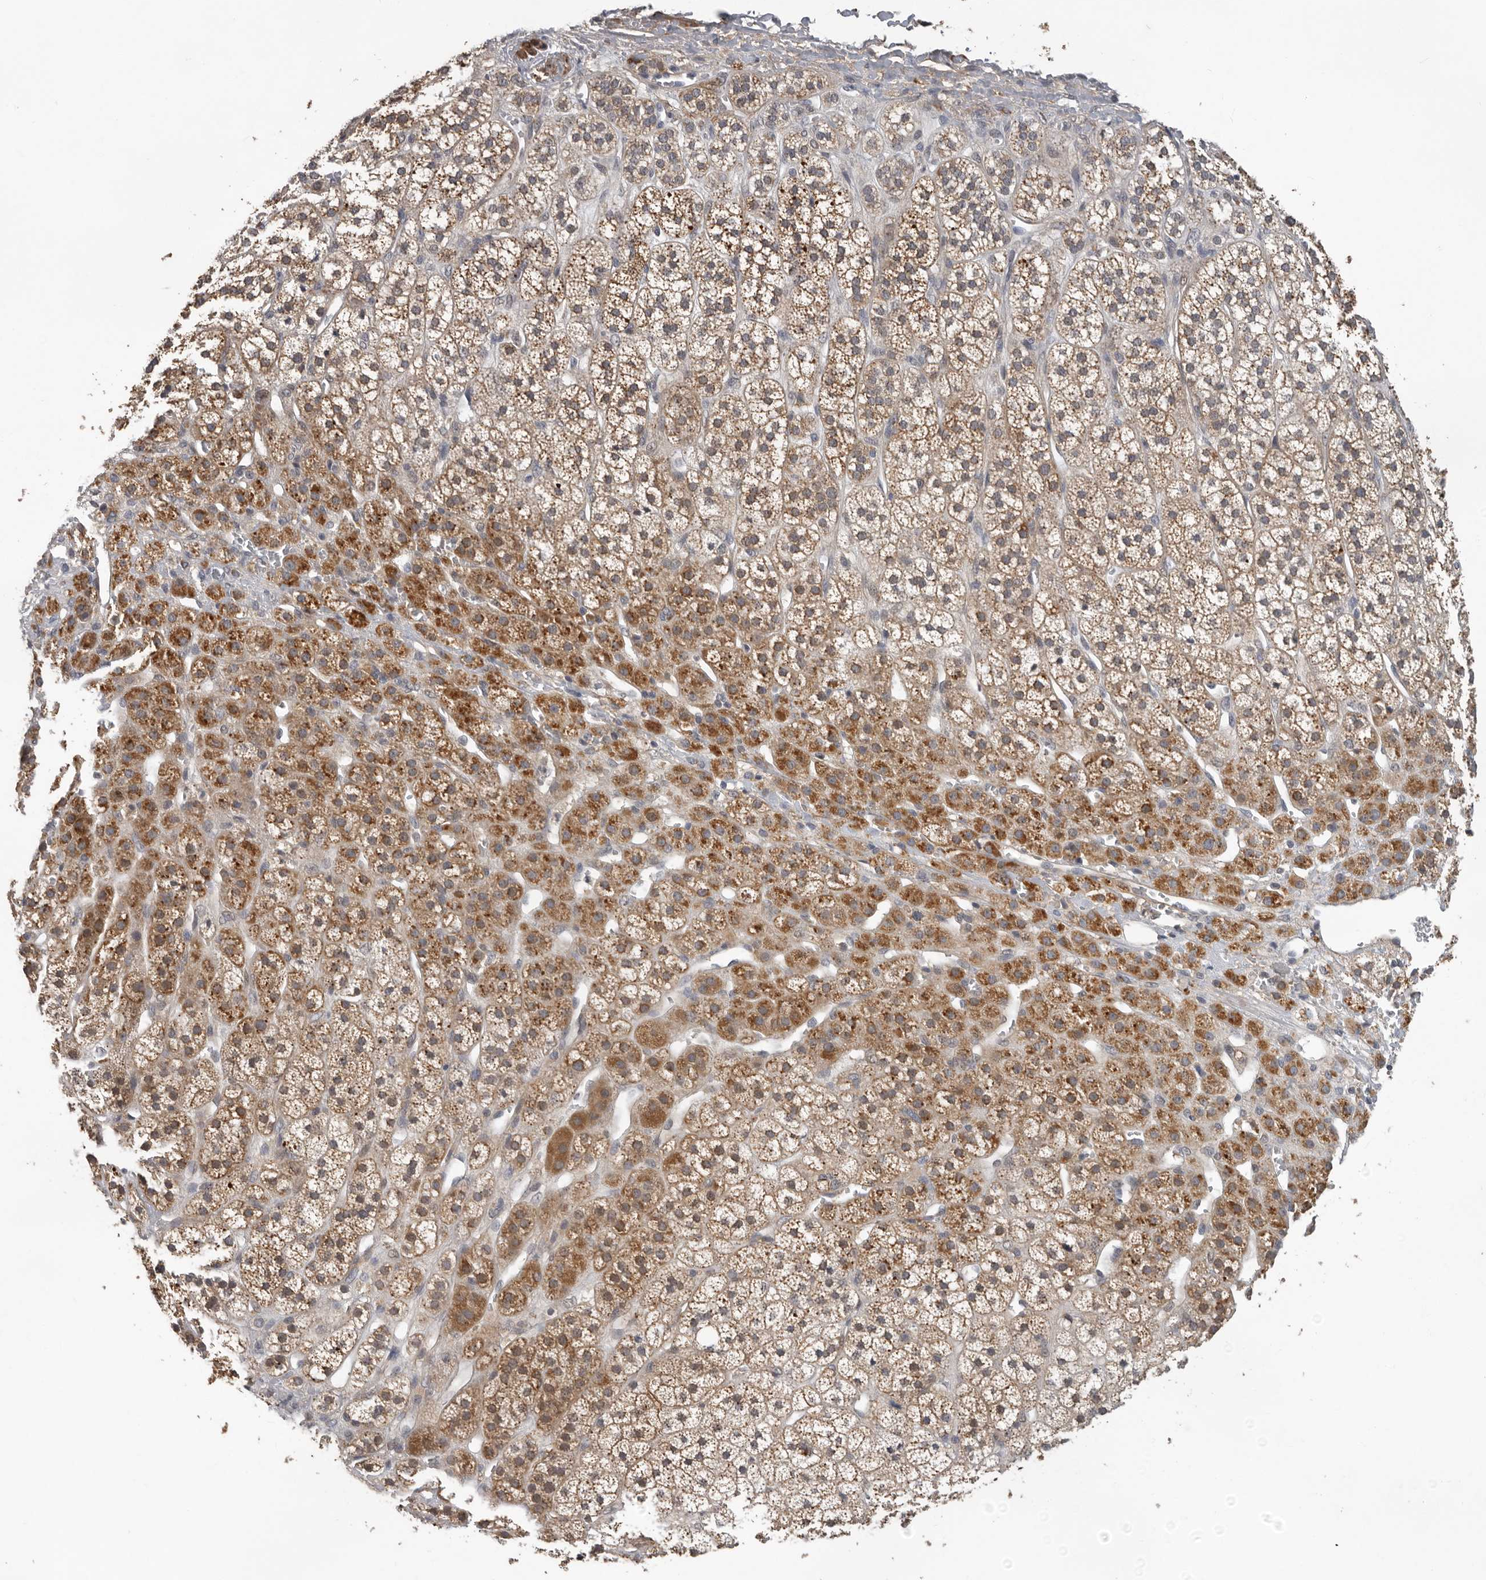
{"staining": {"intensity": "moderate", "quantity": ">75%", "location": "cytoplasmic/membranous"}, "tissue": "adrenal gland", "cell_type": "Glandular cells", "image_type": "normal", "snomed": [{"axis": "morphology", "description": "Normal tissue, NOS"}, {"axis": "topography", "description": "Adrenal gland"}], "caption": "A micrograph of human adrenal gland stained for a protein shows moderate cytoplasmic/membranous brown staining in glandular cells. (Stains: DAB in brown, nuclei in blue, Microscopy: brightfield microscopy at high magnification).", "gene": "RNF157", "patient": {"sex": "male", "age": 56}}